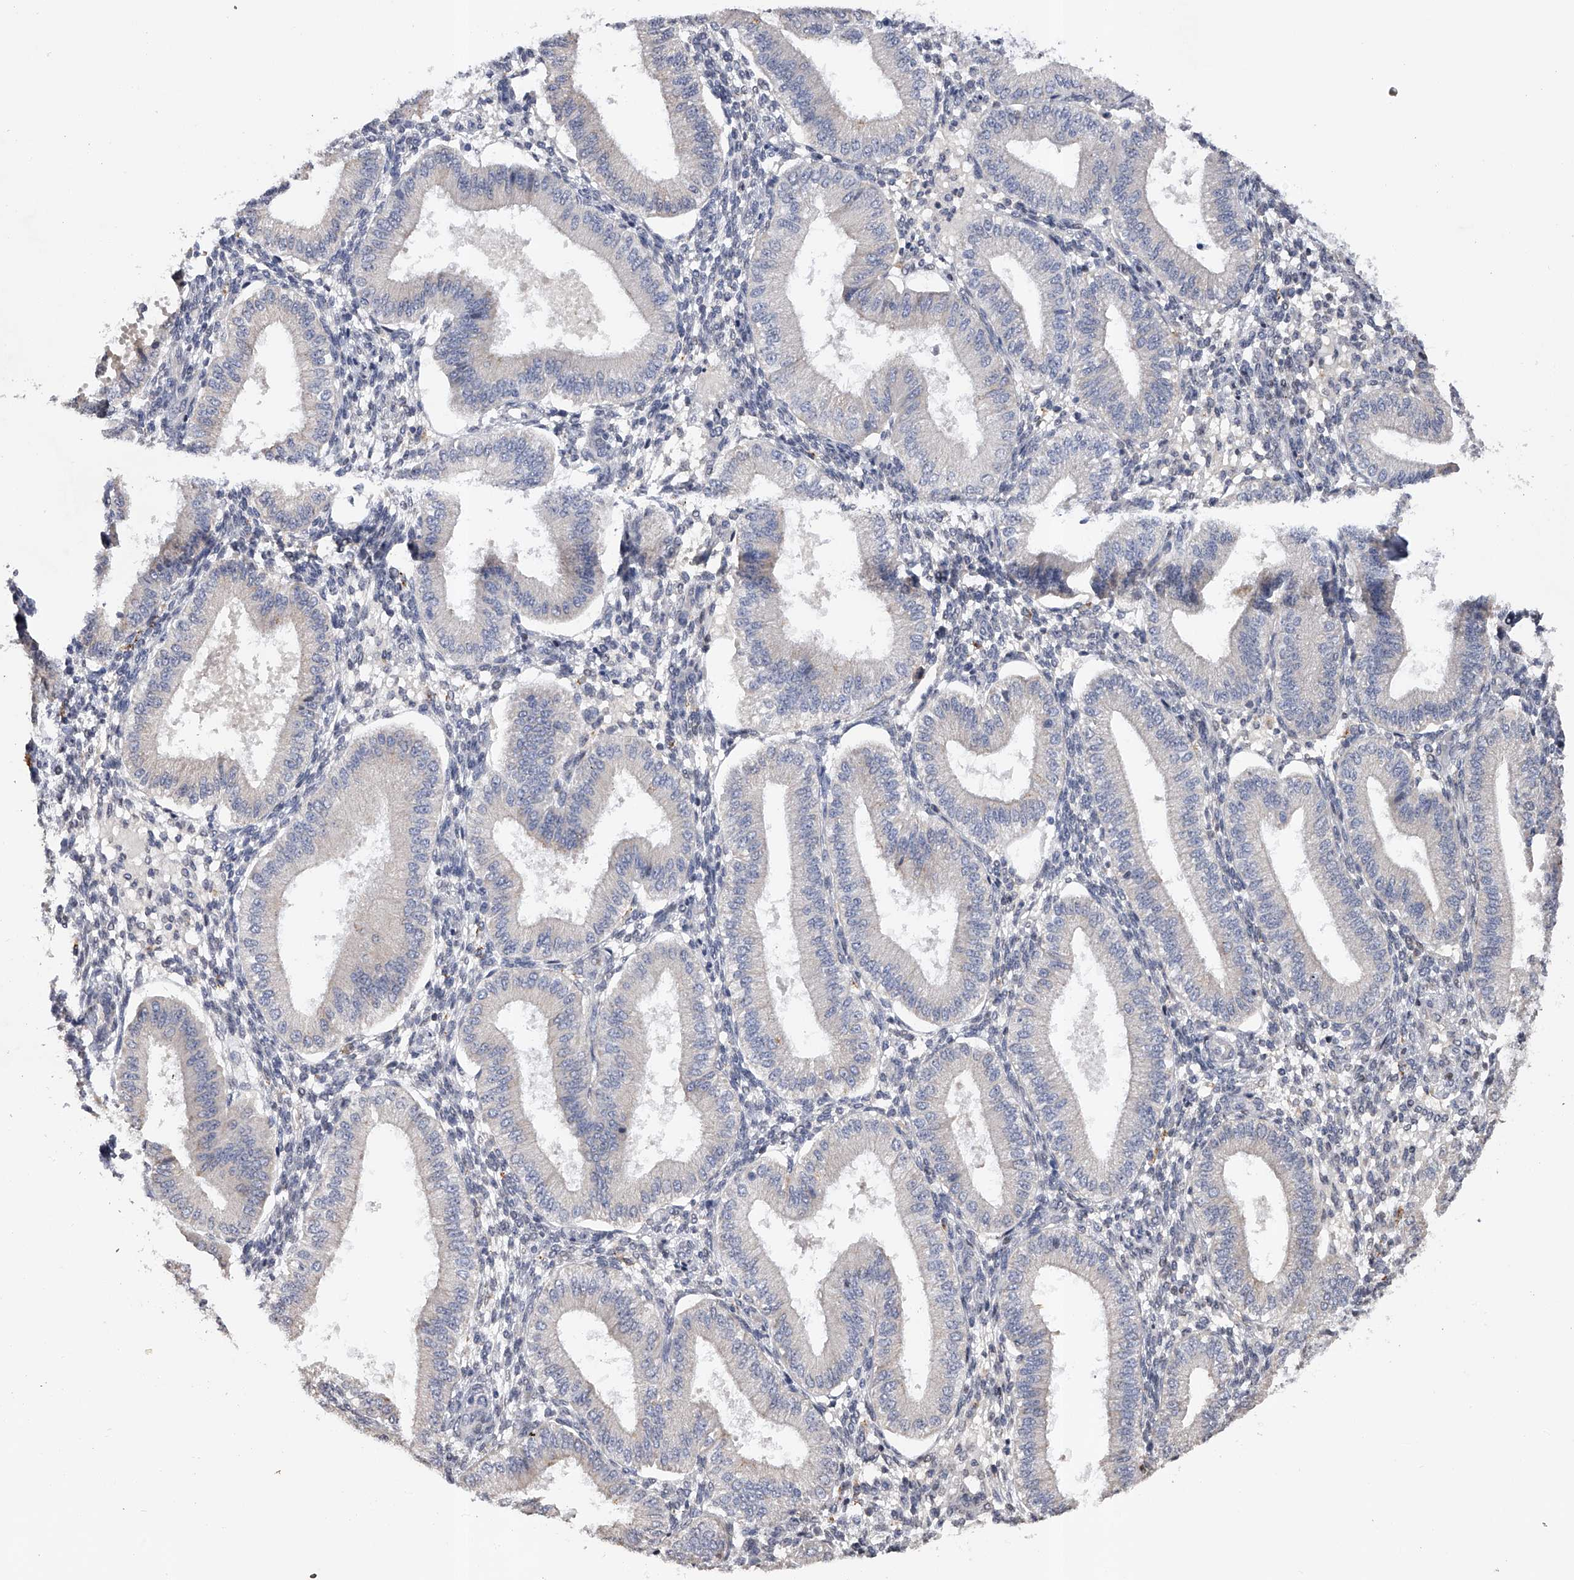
{"staining": {"intensity": "negative", "quantity": "none", "location": "none"}, "tissue": "endometrium", "cell_type": "Cells in endometrial stroma", "image_type": "normal", "snomed": [{"axis": "morphology", "description": "Normal tissue, NOS"}, {"axis": "topography", "description": "Endometrium"}], "caption": "A high-resolution image shows immunohistochemistry staining of benign endometrium, which displays no significant staining in cells in endometrial stroma.", "gene": "RWDD2A", "patient": {"sex": "female", "age": 39}}